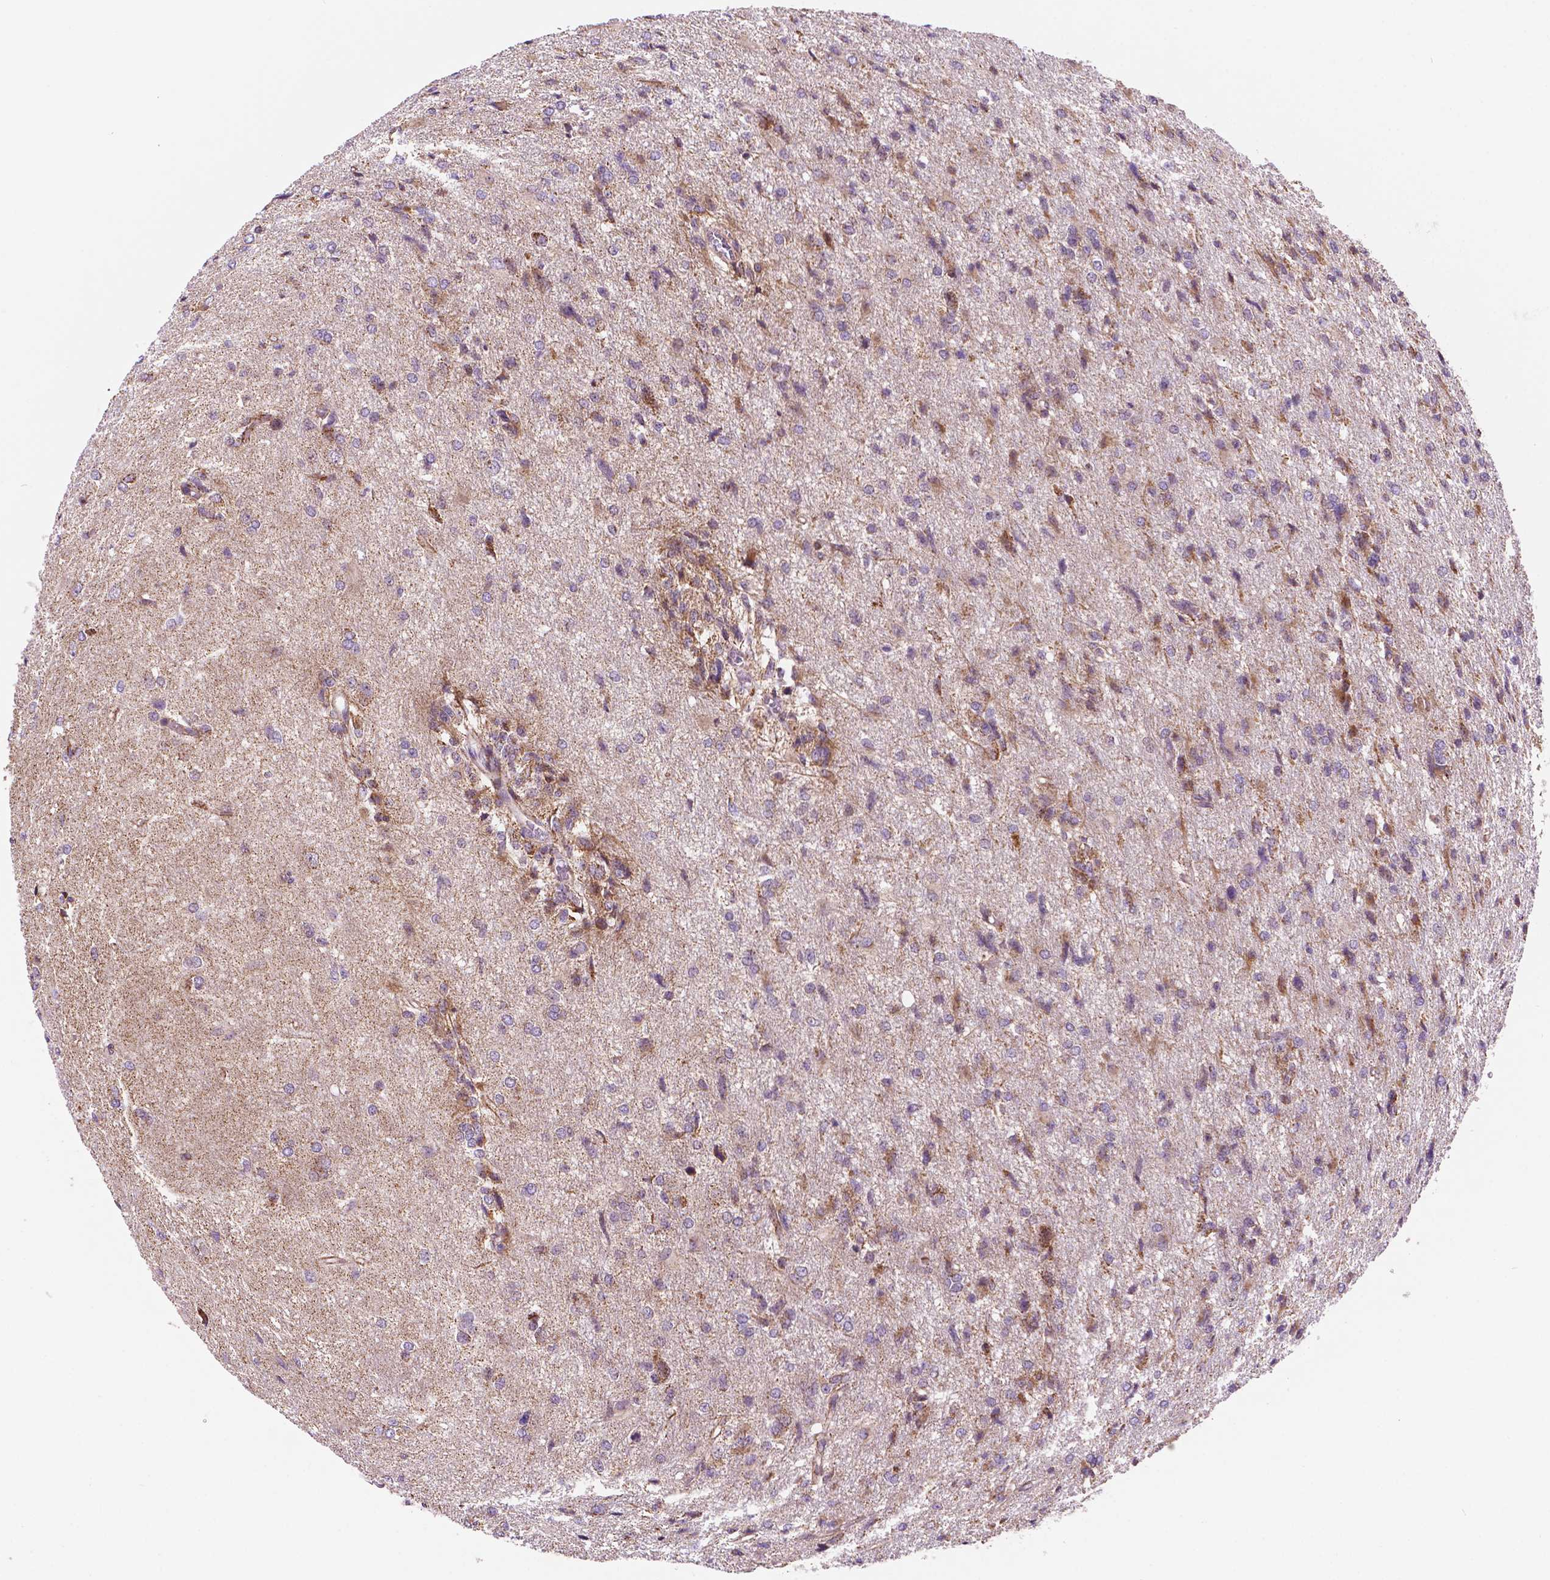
{"staining": {"intensity": "weak", "quantity": "<25%", "location": "cytoplasmic/membranous"}, "tissue": "glioma", "cell_type": "Tumor cells", "image_type": "cancer", "snomed": [{"axis": "morphology", "description": "Glioma, malignant, High grade"}, {"axis": "topography", "description": "Brain"}], "caption": "The image displays no significant positivity in tumor cells of glioma. The staining is performed using DAB (3,3'-diaminobenzidine) brown chromogen with nuclei counter-stained in using hematoxylin.", "gene": "GEMIN4", "patient": {"sex": "male", "age": 68}}